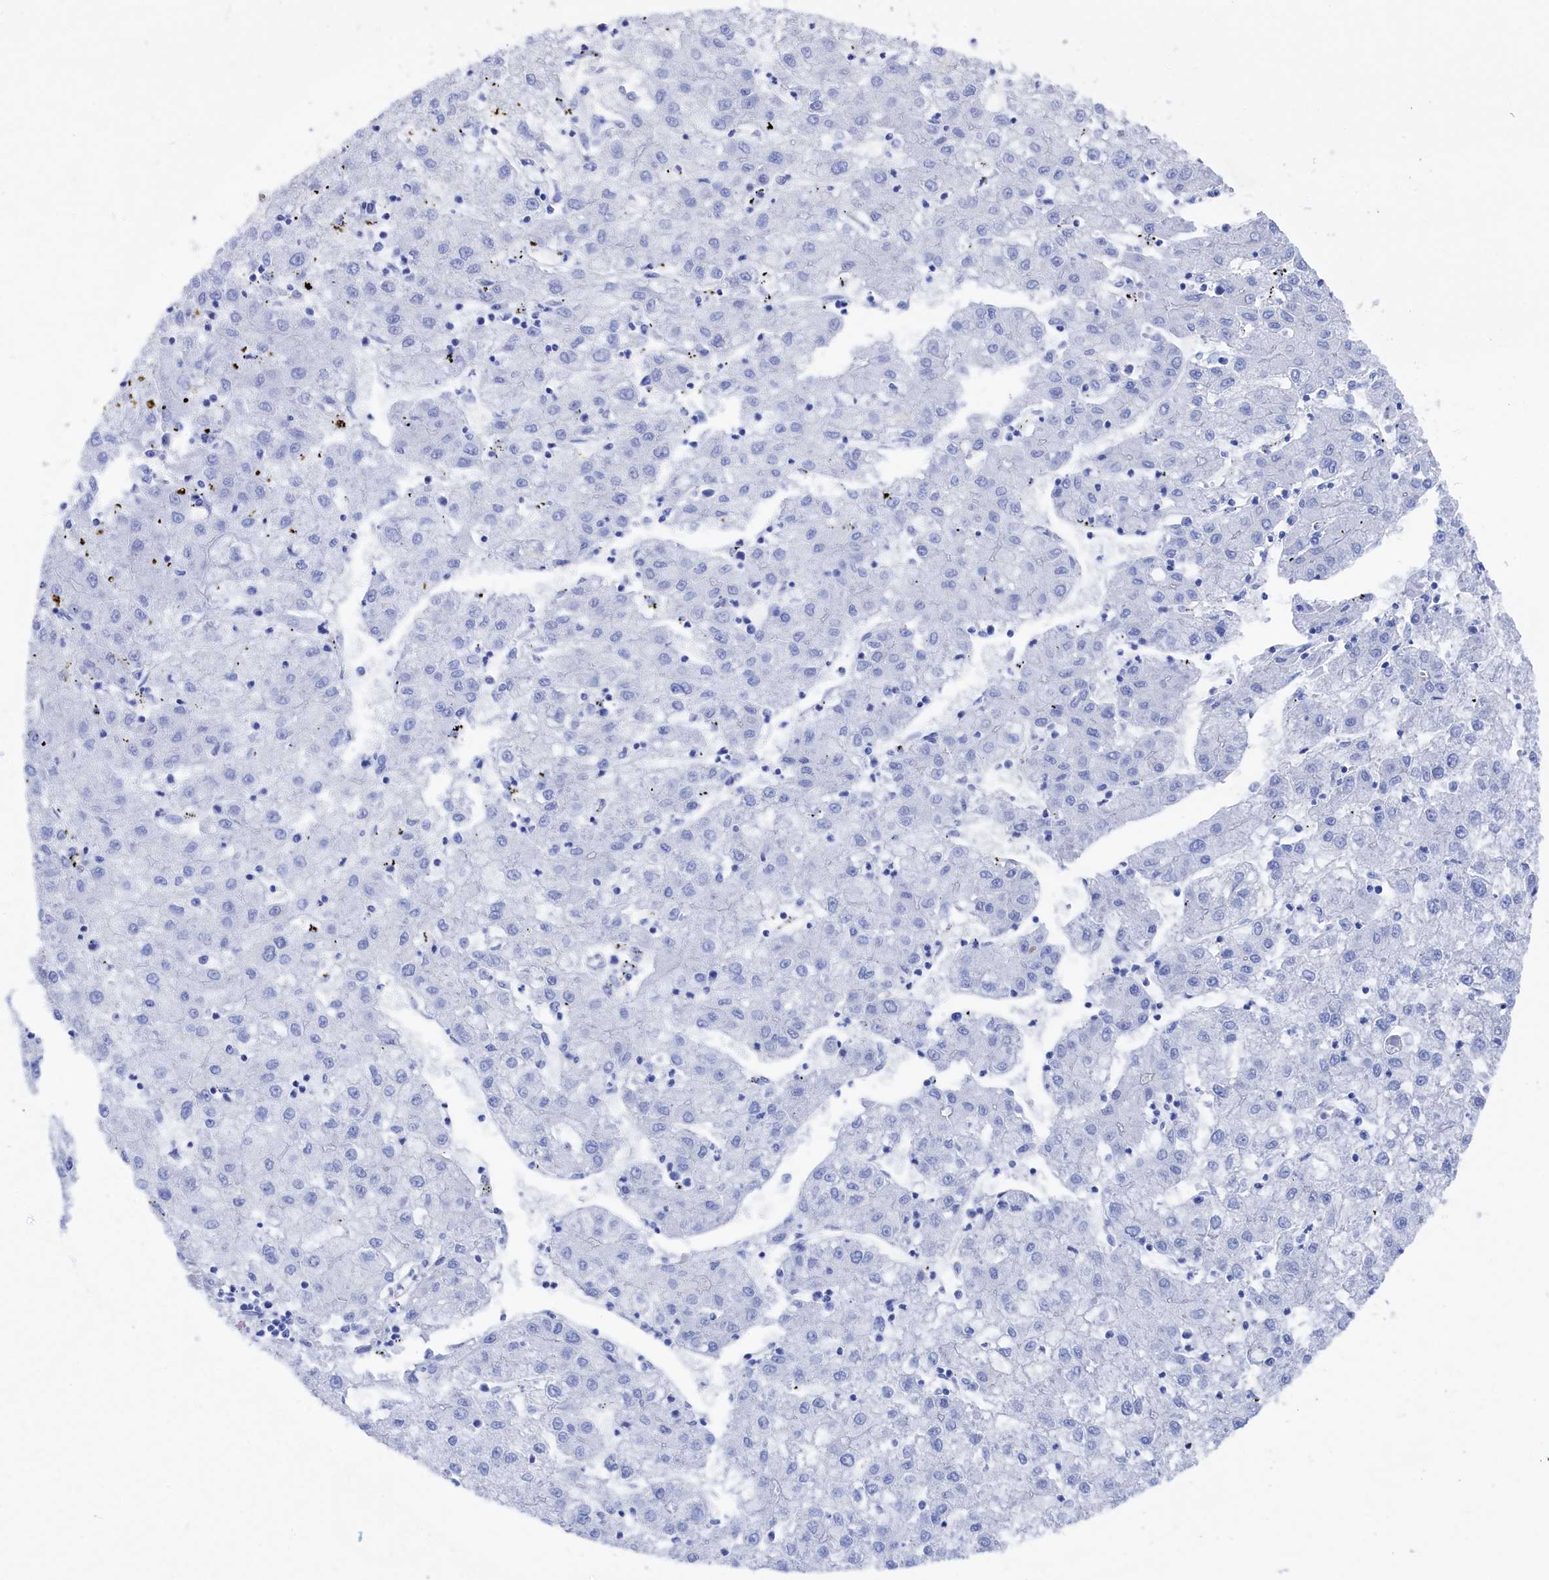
{"staining": {"intensity": "negative", "quantity": "none", "location": "none"}, "tissue": "liver cancer", "cell_type": "Tumor cells", "image_type": "cancer", "snomed": [{"axis": "morphology", "description": "Carcinoma, Hepatocellular, NOS"}, {"axis": "topography", "description": "Liver"}], "caption": "Liver hepatocellular carcinoma was stained to show a protein in brown. There is no significant positivity in tumor cells.", "gene": "TMOD2", "patient": {"sex": "male", "age": 72}}